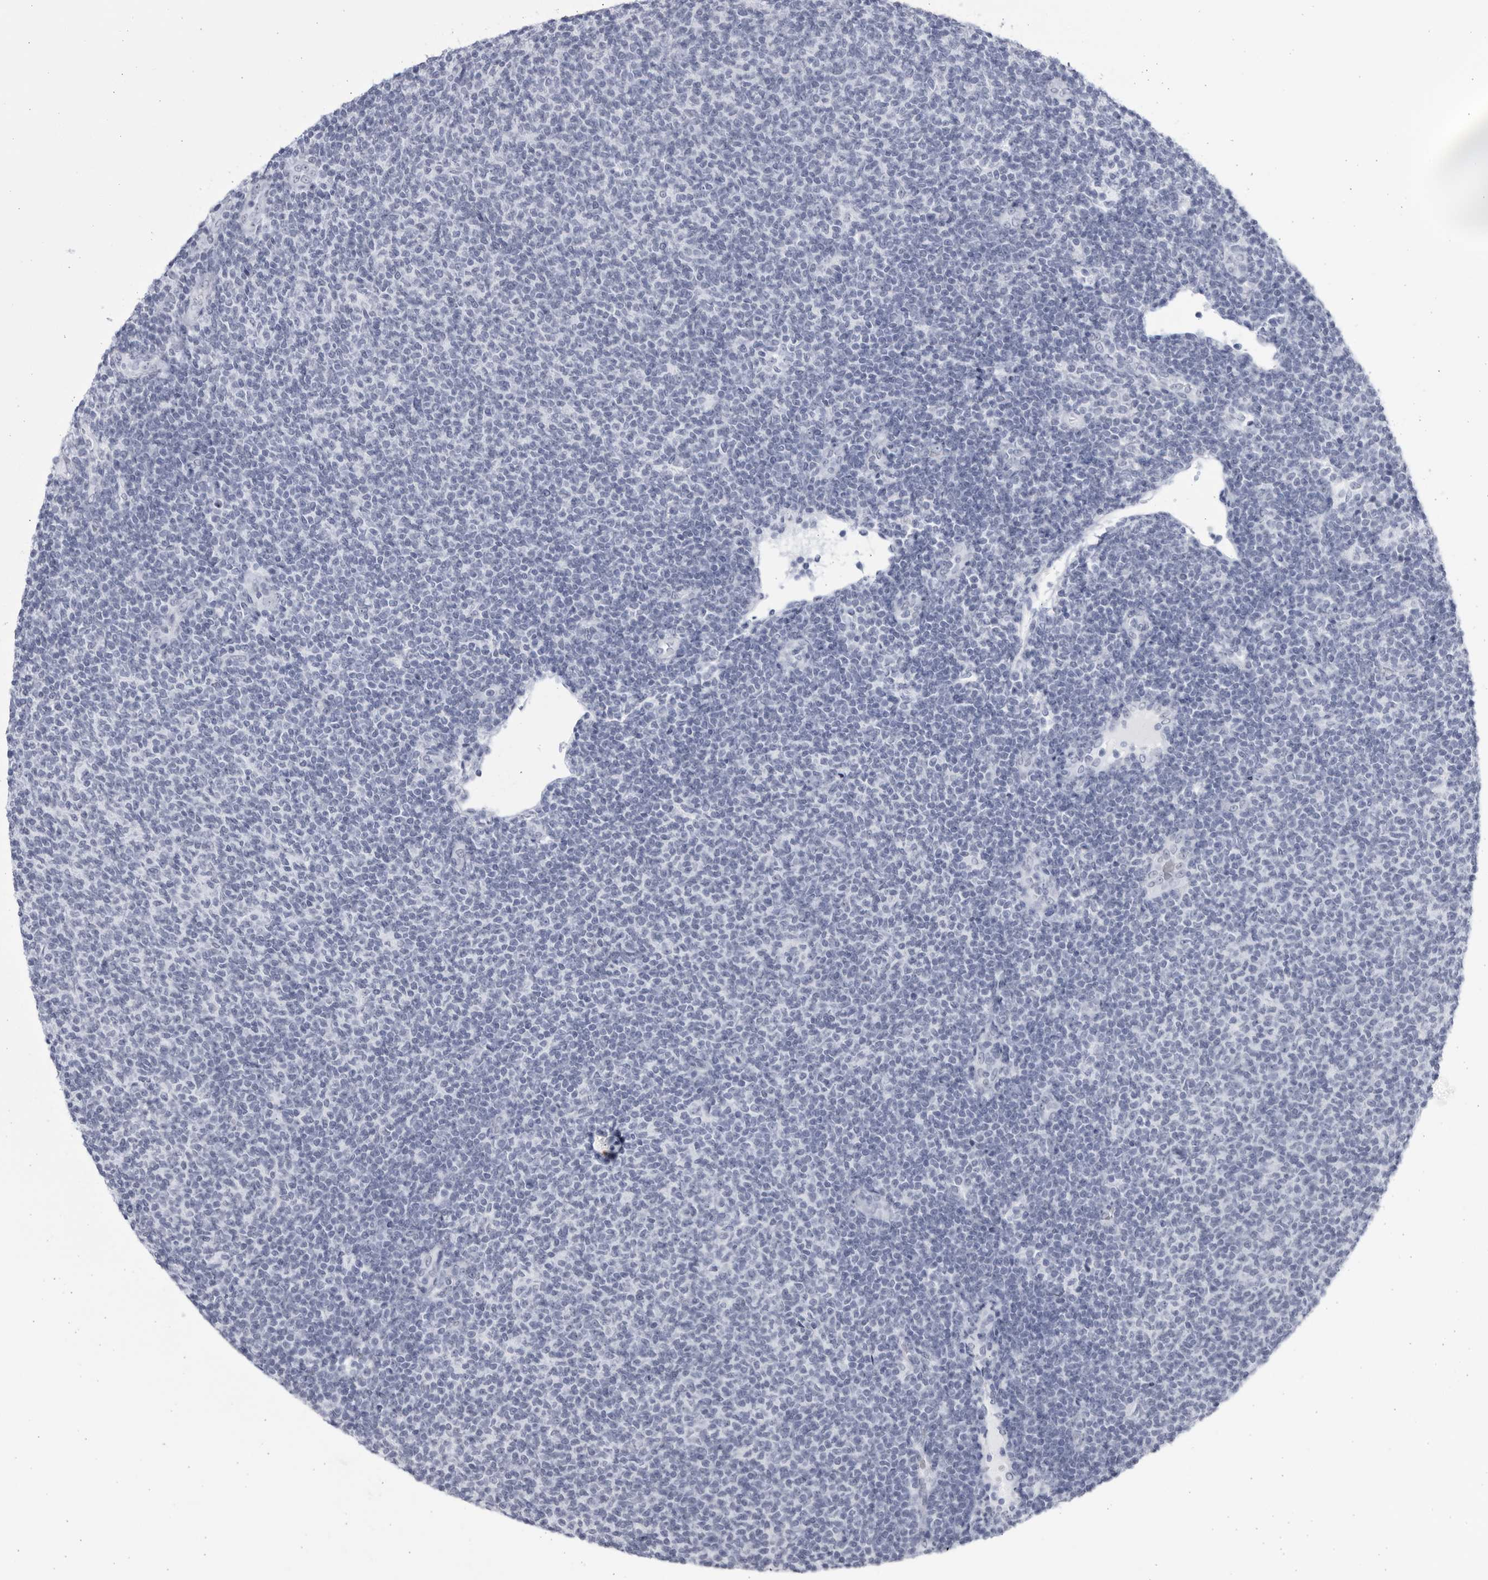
{"staining": {"intensity": "negative", "quantity": "none", "location": "none"}, "tissue": "lymphoma", "cell_type": "Tumor cells", "image_type": "cancer", "snomed": [{"axis": "morphology", "description": "Malignant lymphoma, non-Hodgkin's type, Low grade"}, {"axis": "topography", "description": "Lymph node"}], "caption": "The histopathology image demonstrates no significant expression in tumor cells of lymphoma.", "gene": "CCDC181", "patient": {"sex": "male", "age": 66}}